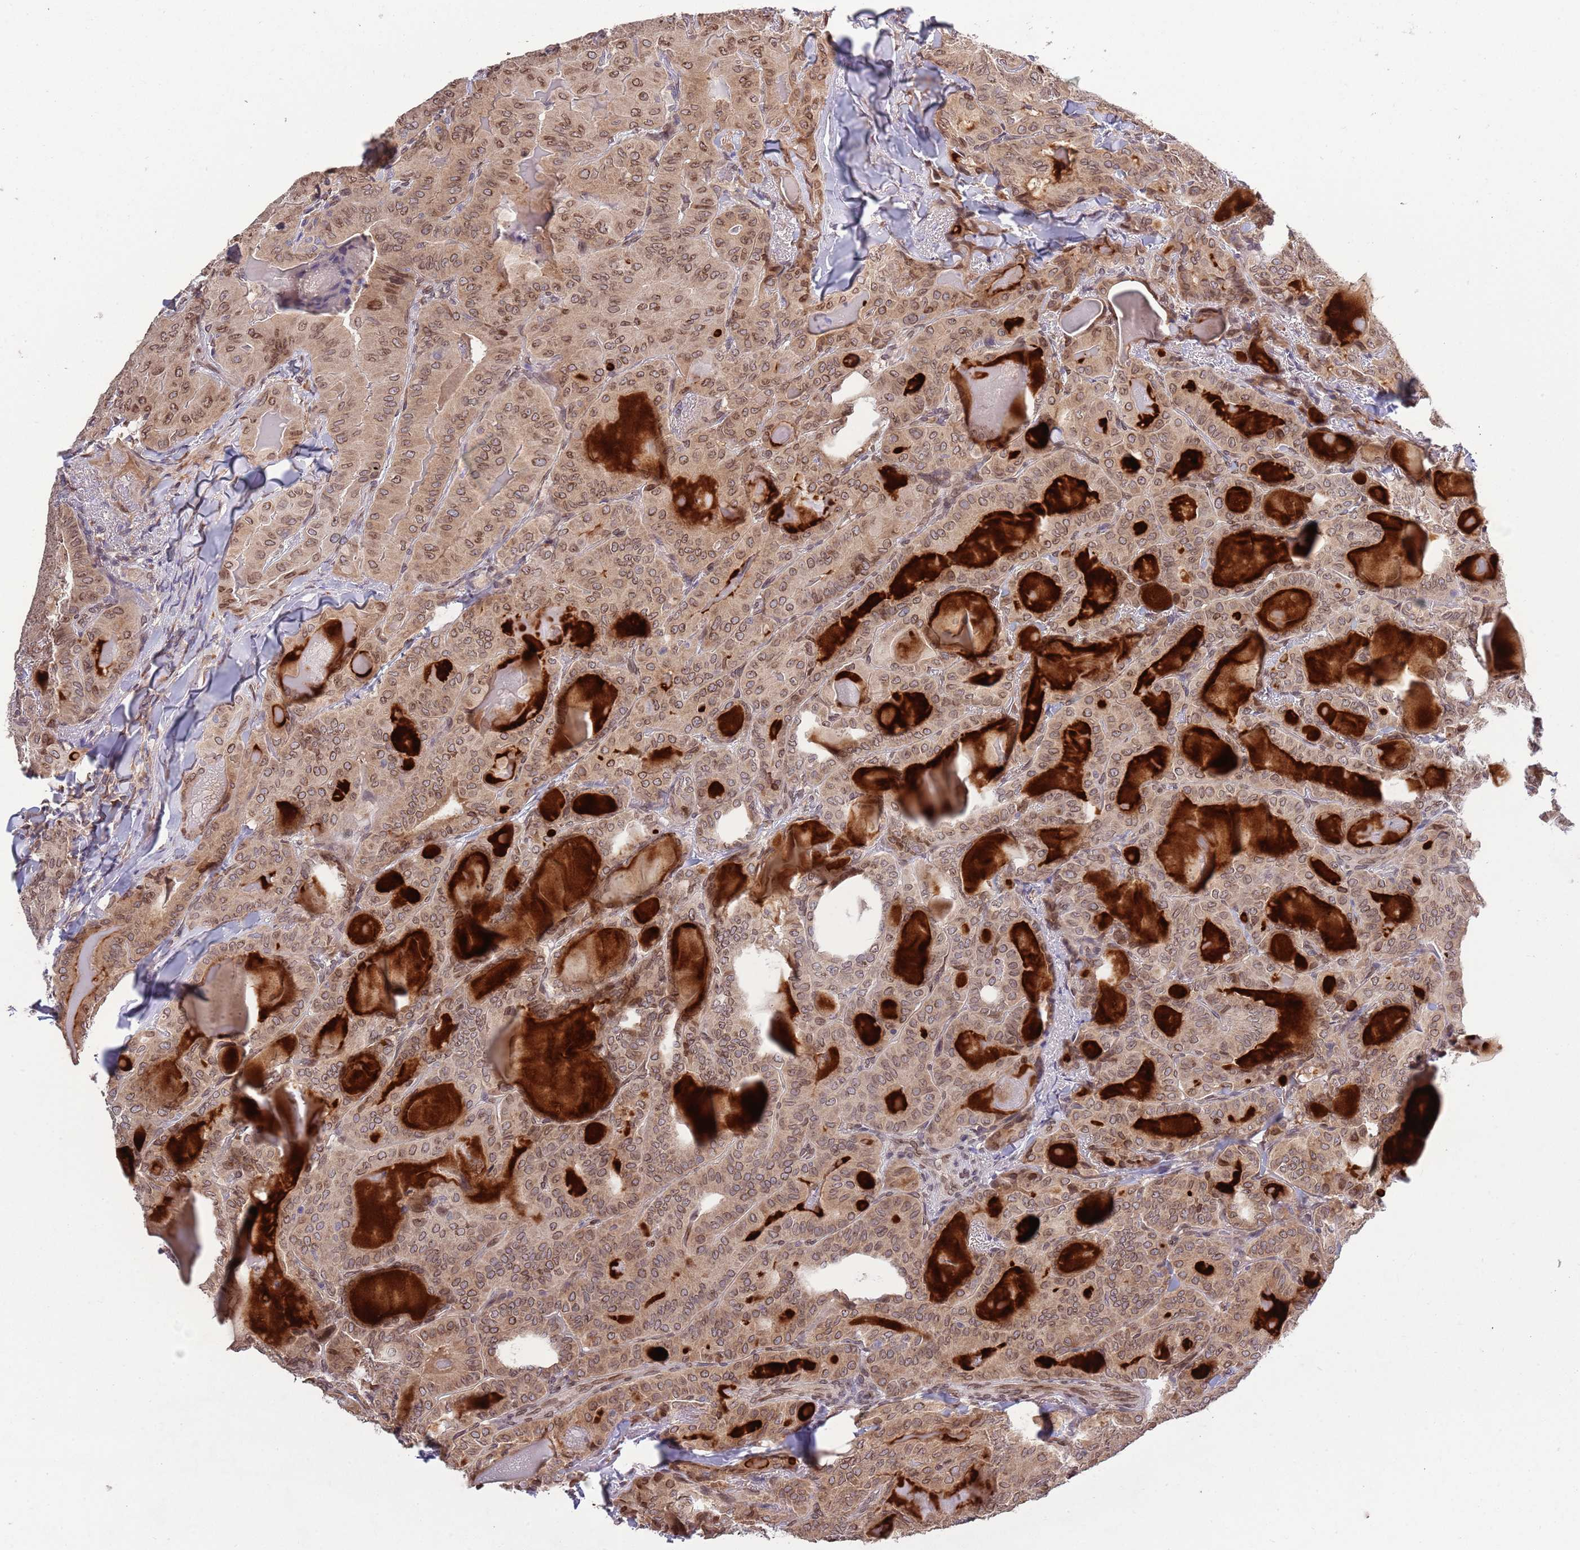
{"staining": {"intensity": "moderate", "quantity": ">75%", "location": "cytoplasmic/membranous,nuclear"}, "tissue": "thyroid cancer", "cell_type": "Tumor cells", "image_type": "cancer", "snomed": [{"axis": "morphology", "description": "Papillary adenocarcinoma, NOS"}, {"axis": "topography", "description": "Thyroid gland"}], "caption": "Immunohistochemistry histopathology image of human thyroid cancer stained for a protein (brown), which demonstrates medium levels of moderate cytoplasmic/membranous and nuclear expression in about >75% of tumor cells.", "gene": "ZNF665", "patient": {"sex": "female", "age": 68}}